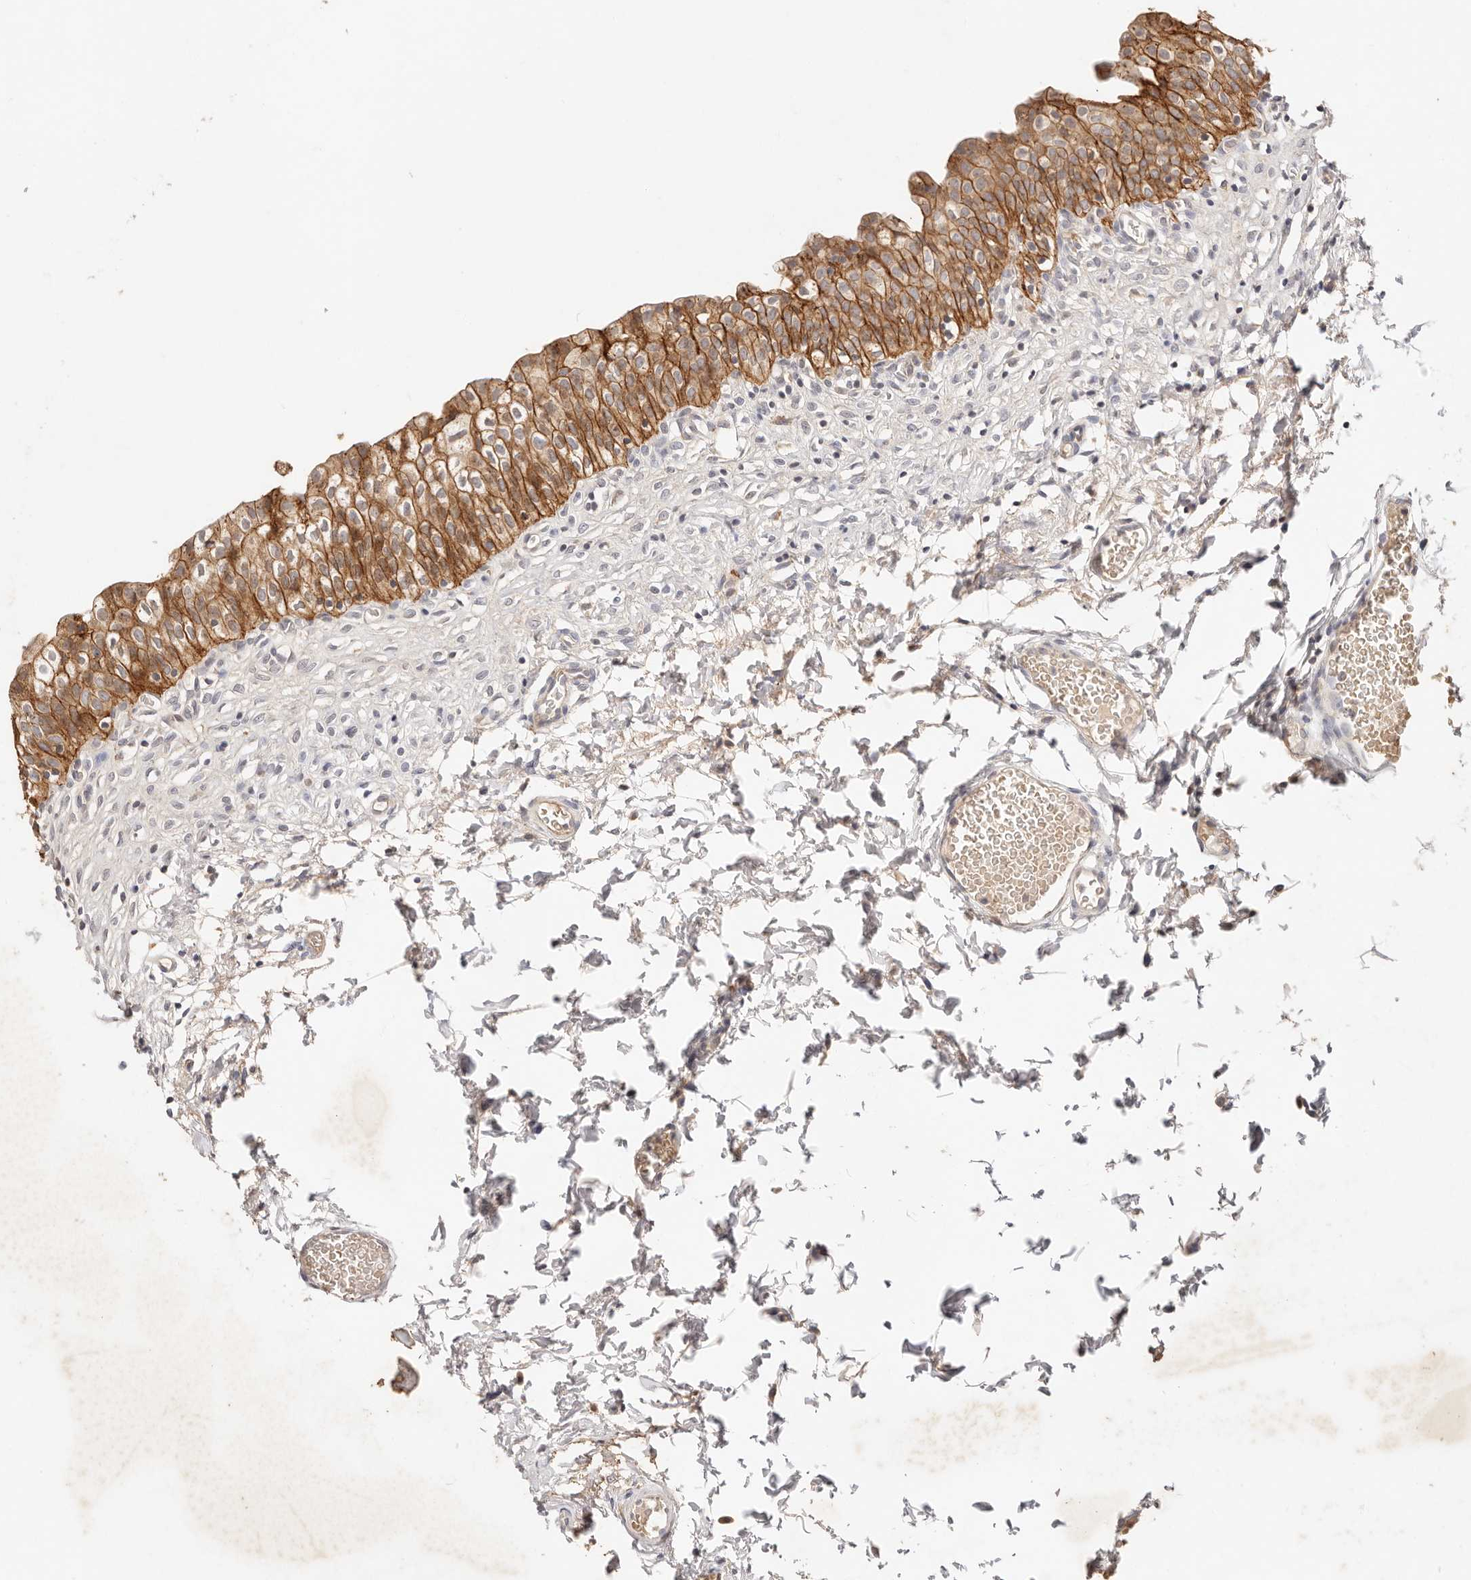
{"staining": {"intensity": "strong", "quantity": ">75%", "location": "cytoplasmic/membranous"}, "tissue": "urinary bladder", "cell_type": "Urothelial cells", "image_type": "normal", "snomed": [{"axis": "morphology", "description": "Normal tissue, NOS"}, {"axis": "topography", "description": "Urinary bladder"}], "caption": "Human urinary bladder stained for a protein (brown) shows strong cytoplasmic/membranous positive positivity in approximately >75% of urothelial cells.", "gene": "CXADR", "patient": {"sex": "male", "age": 55}}